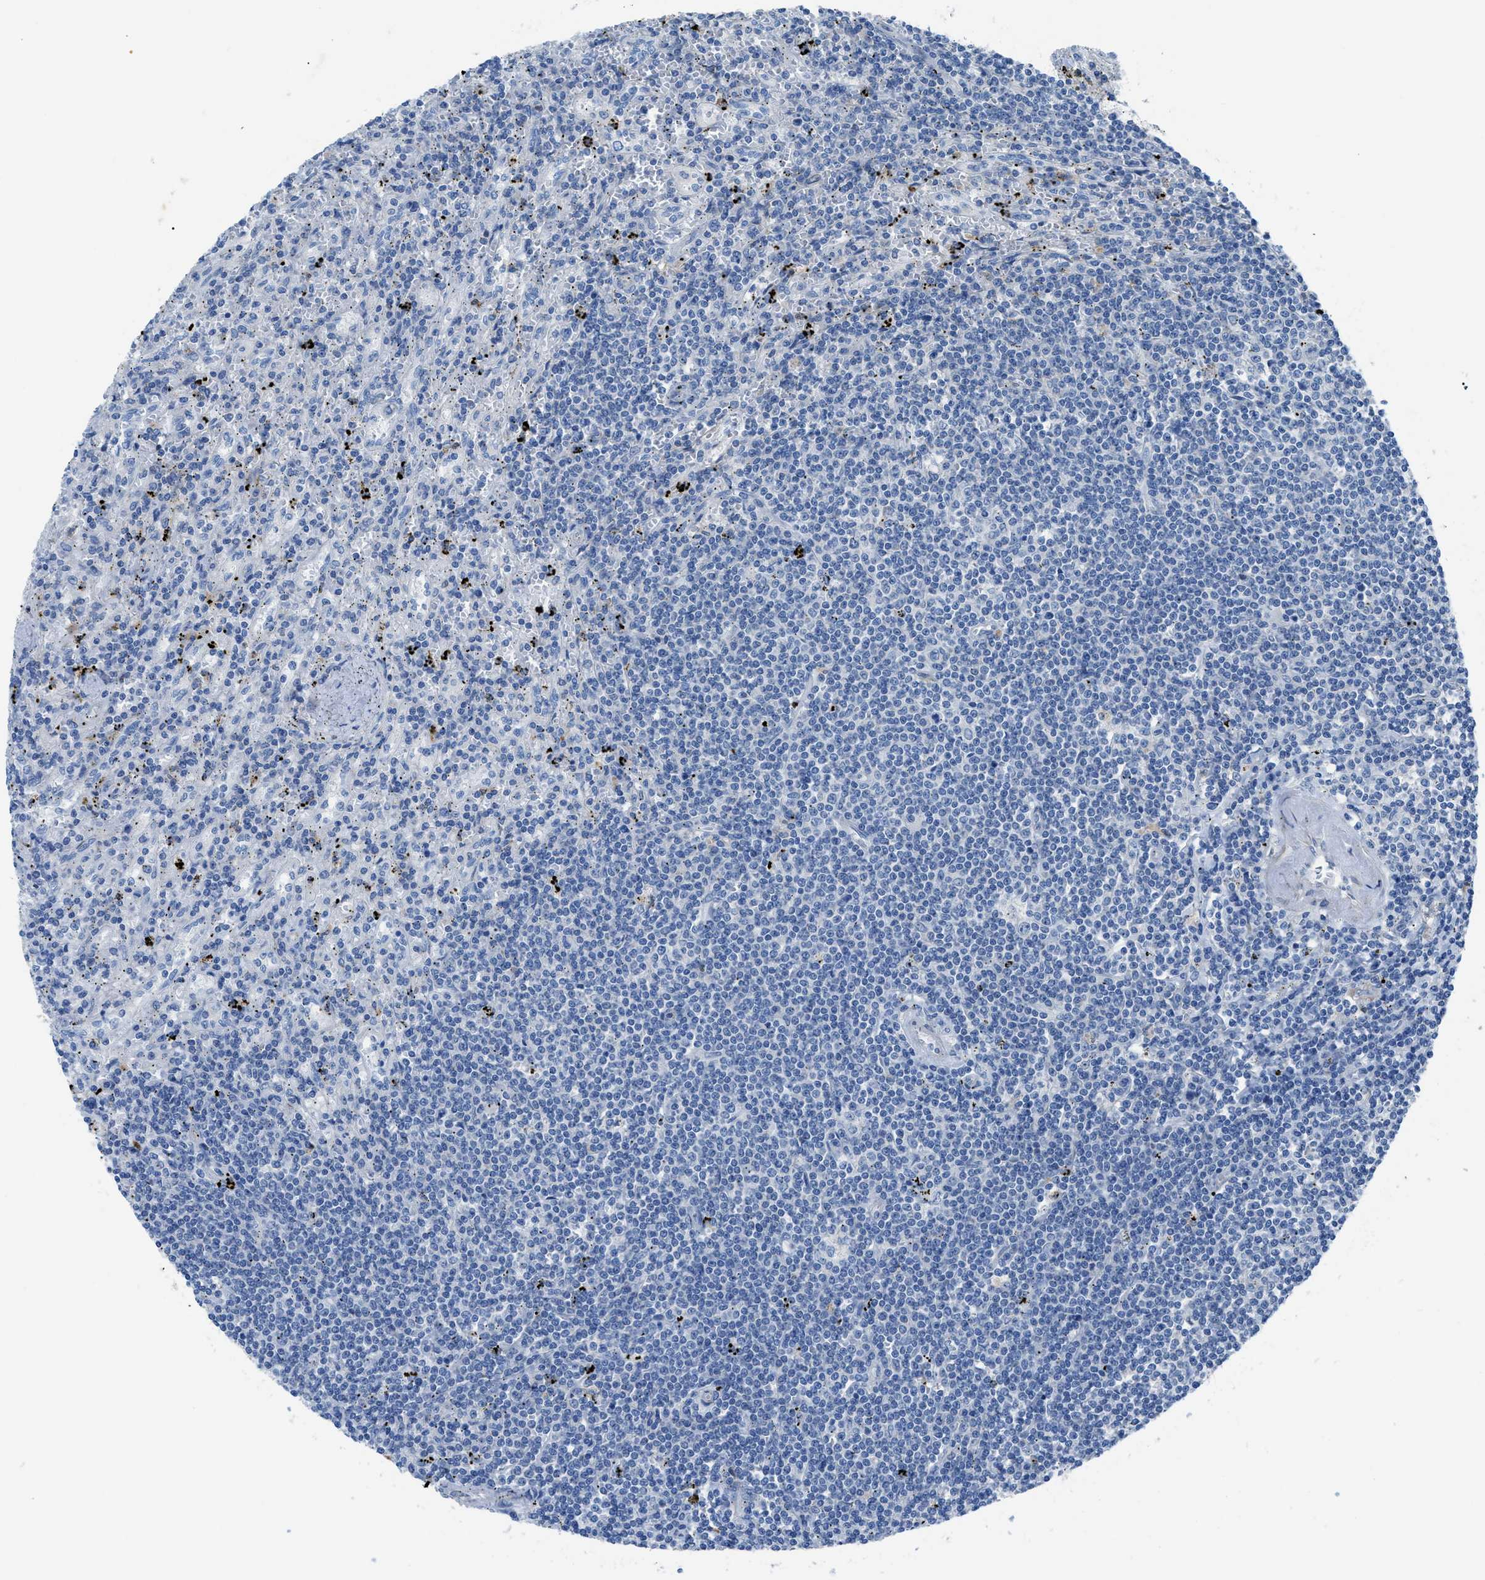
{"staining": {"intensity": "negative", "quantity": "none", "location": "none"}, "tissue": "lymphoma", "cell_type": "Tumor cells", "image_type": "cancer", "snomed": [{"axis": "morphology", "description": "Malignant lymphoma, non-Hodgkin's type, Low grade"}, {"axis": "topography", "description": "Spleen"}], "caption": "Photomicrograph shows no significant protein expression in tumor cells of low-grade malignant lymphoma, non-Hodgkin's type.", "gene": "ITPR1", "patient": {"sex": "male", "age": 76}}